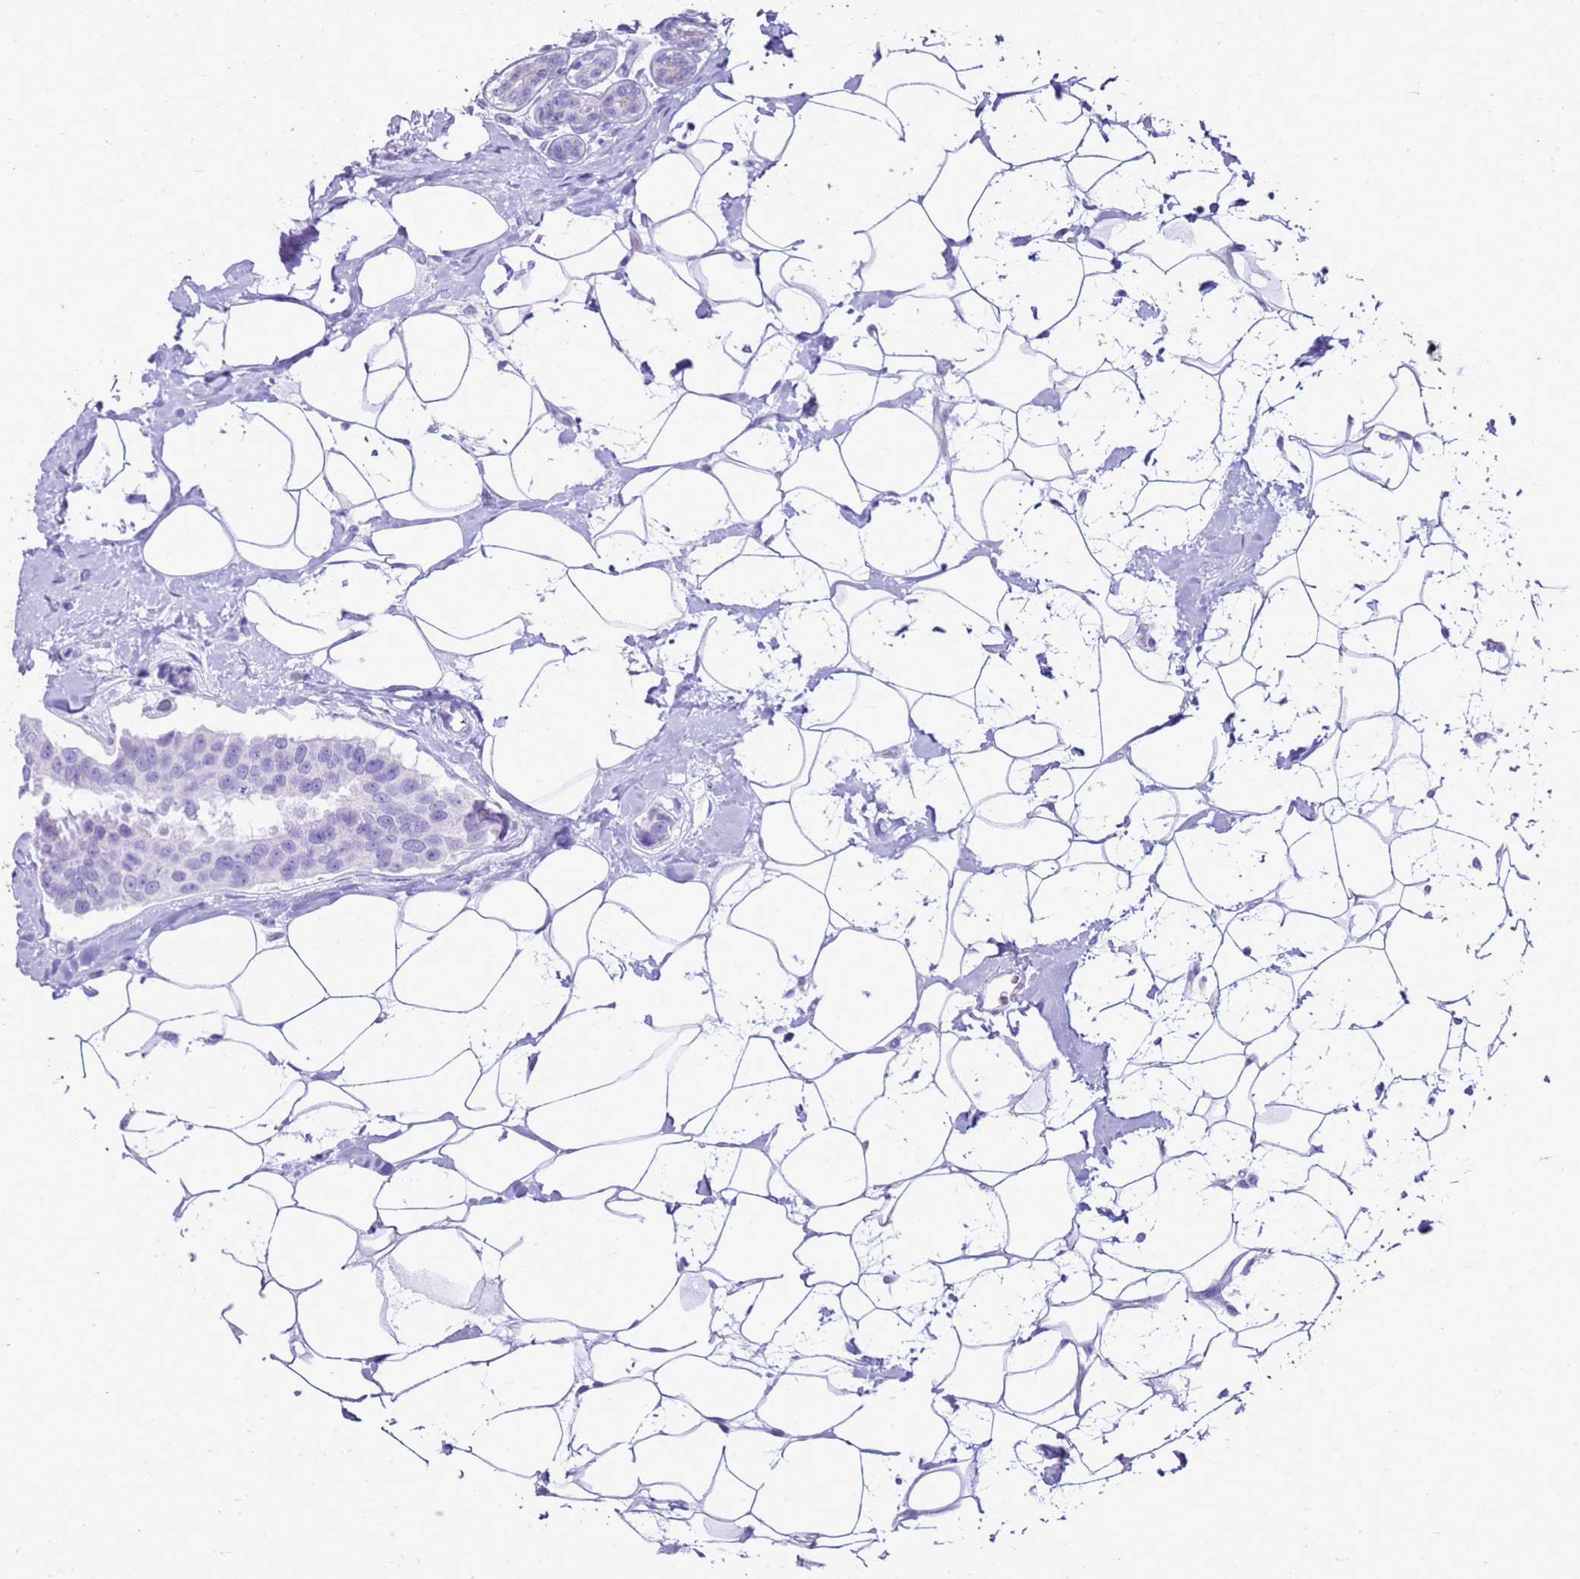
{"staining": {"intensity": "negative", "quantity": "none", "location": "none"}, "tissue": "breast cancer", "cell_type": "Tumor cells", "image_type": "cancer", "snomed": [{"axis": "morphology", "description": "Normal tissue, NOS"}, {"axis": "morphology", "description": "Duct carcinoma"}, {"axis": "topography", "description": "Breast"}], "caption": "This is a image of IHC staining of breast cancer (infiltrating ductal carcinoma), which shows no staining in tumor cells.", "gene": "CA8", "patient": {"sex": "female", "age": 39}}